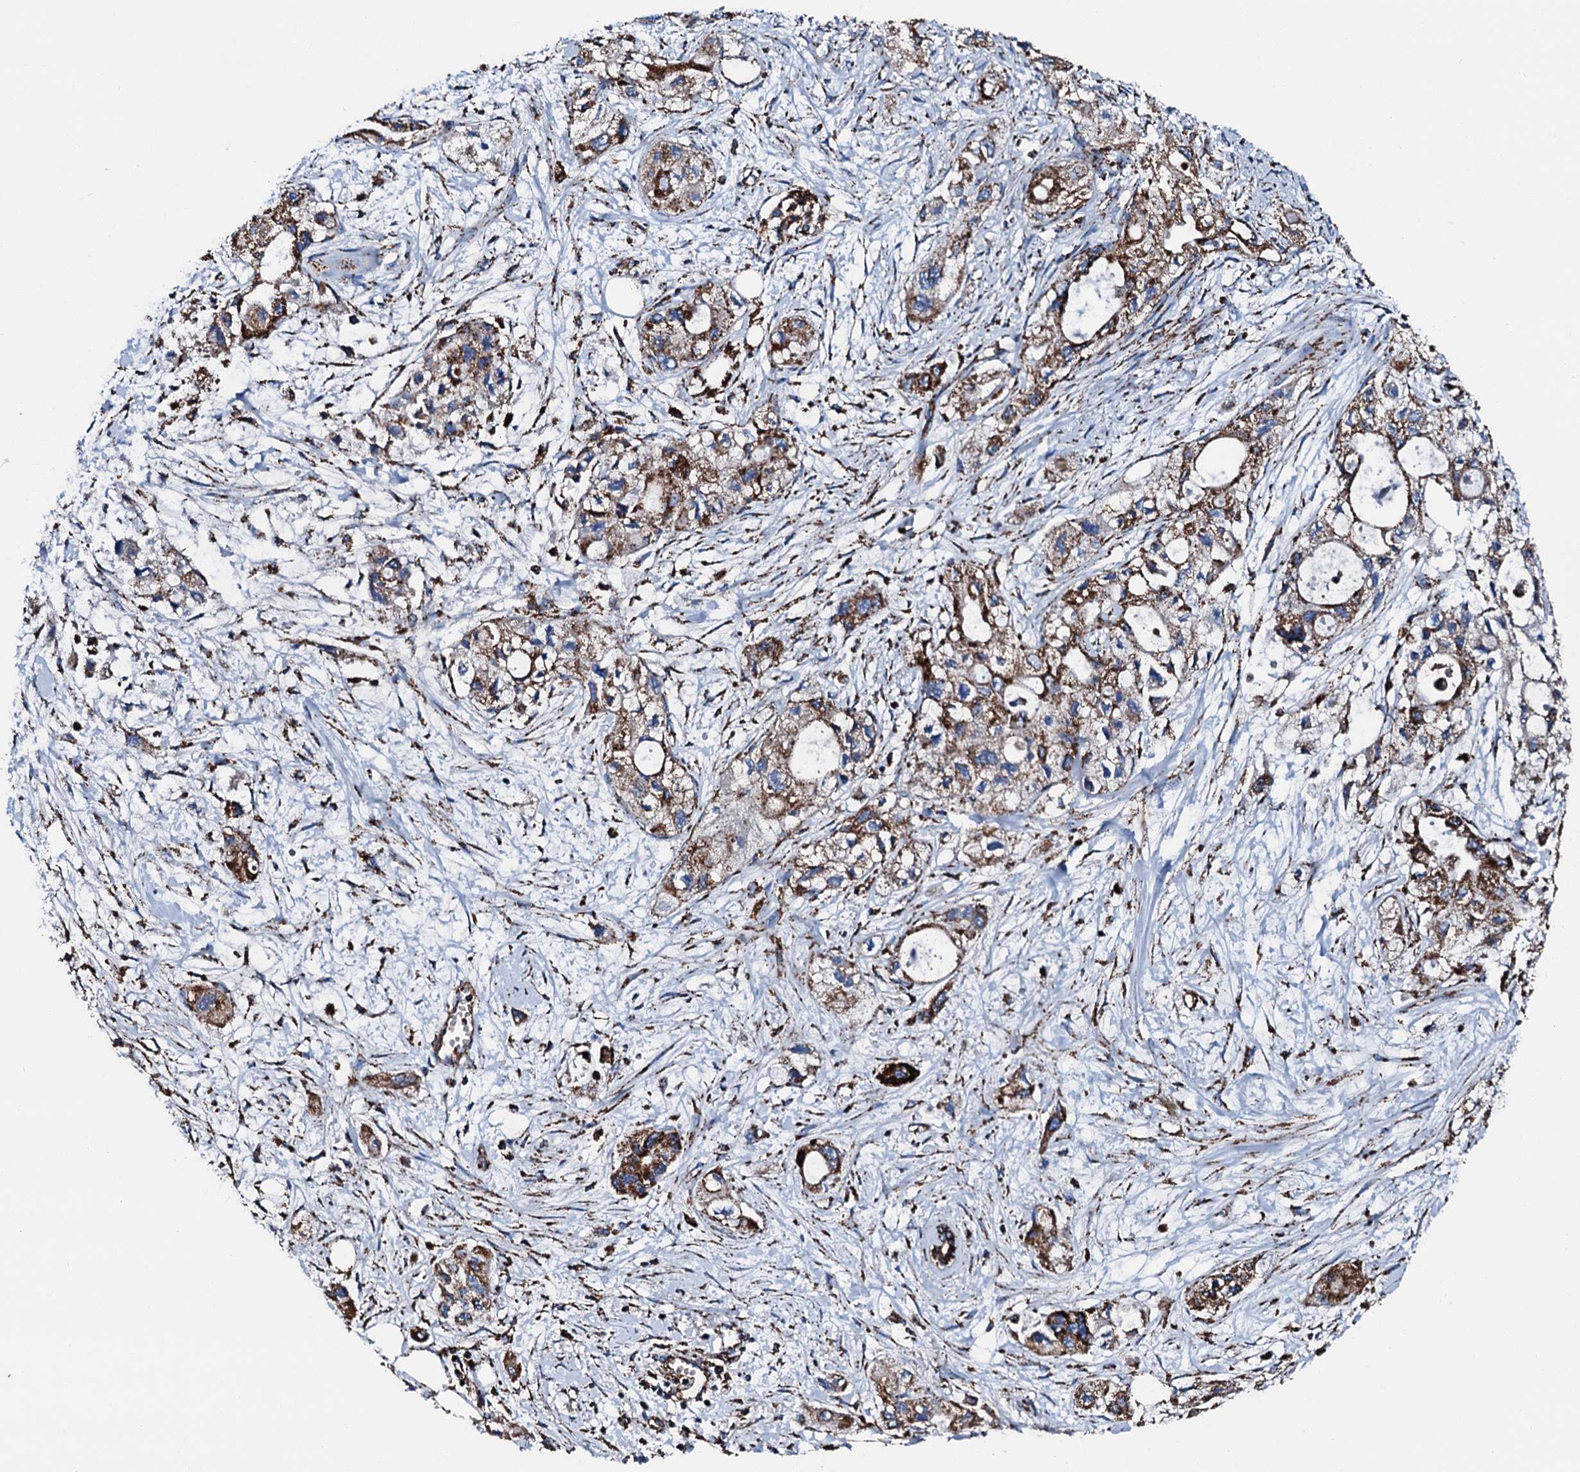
{"staining": {"intensity": "moderate", "quantity": ">75%", "location": "cytoplasmic/membranous"}, "tissue": "pancreatic cancer", "cell_type": "Tumor cells", "image_type": "cancer", "snomed": [{"axis": "morphology", "description": "Adenocarcinoma, NOS"}, {"axis": "topography", "description": "Pancreas"}], "caption": "Immunohistochemistry image of neoplastic tissue: pancreatic cancer stained using immunohistochemistry demonstrates medium levels of moderate protein expression localized specifically in the cytoplasmic/membranous of tumor cells, appearing as a cytoplasmic/membranous brown color.", "gene": "HADH", "patient": {"sex": "male", "age": 75}}